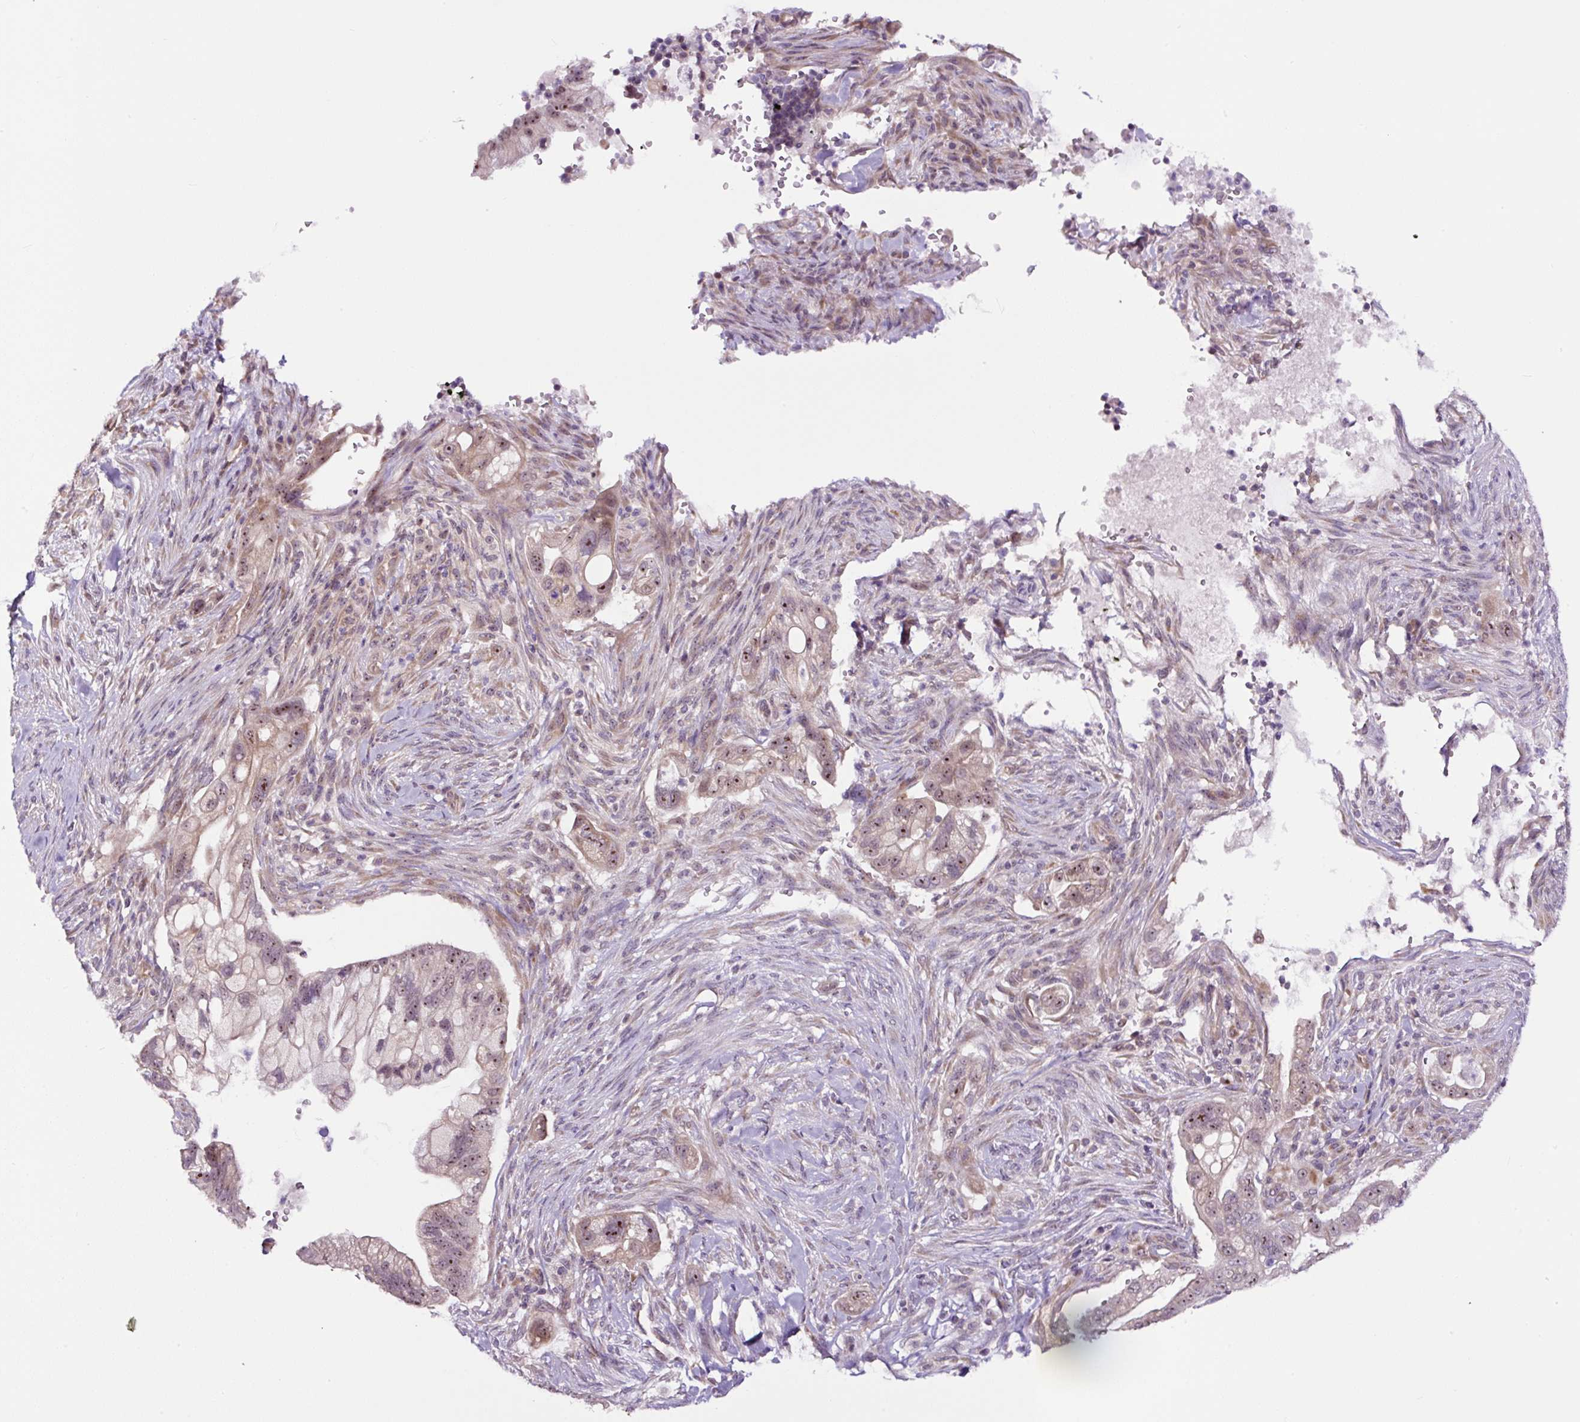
{"staining": {"intensity": "weak", "quantity": ">75%", "location": "nuclear"}, "tissue": "pancreatic cancer", "cell_type": "Tumor cells", "image_type": "cancer", "snomed": [{"axis": "morphology", "description": "Adenocarcinoma, NOS"}, {"axis": "topography", "description": "Pancreas"}], "caption": "Immunohistochemistry (DAB (3,3'-diaminobenzidine)) staining of human pancreatic cancer shows weak nuclear protein expression in approximately >75% of tumor cells.", "gene": "NOM1", "patient": {"sex": "male", "age": 44}}